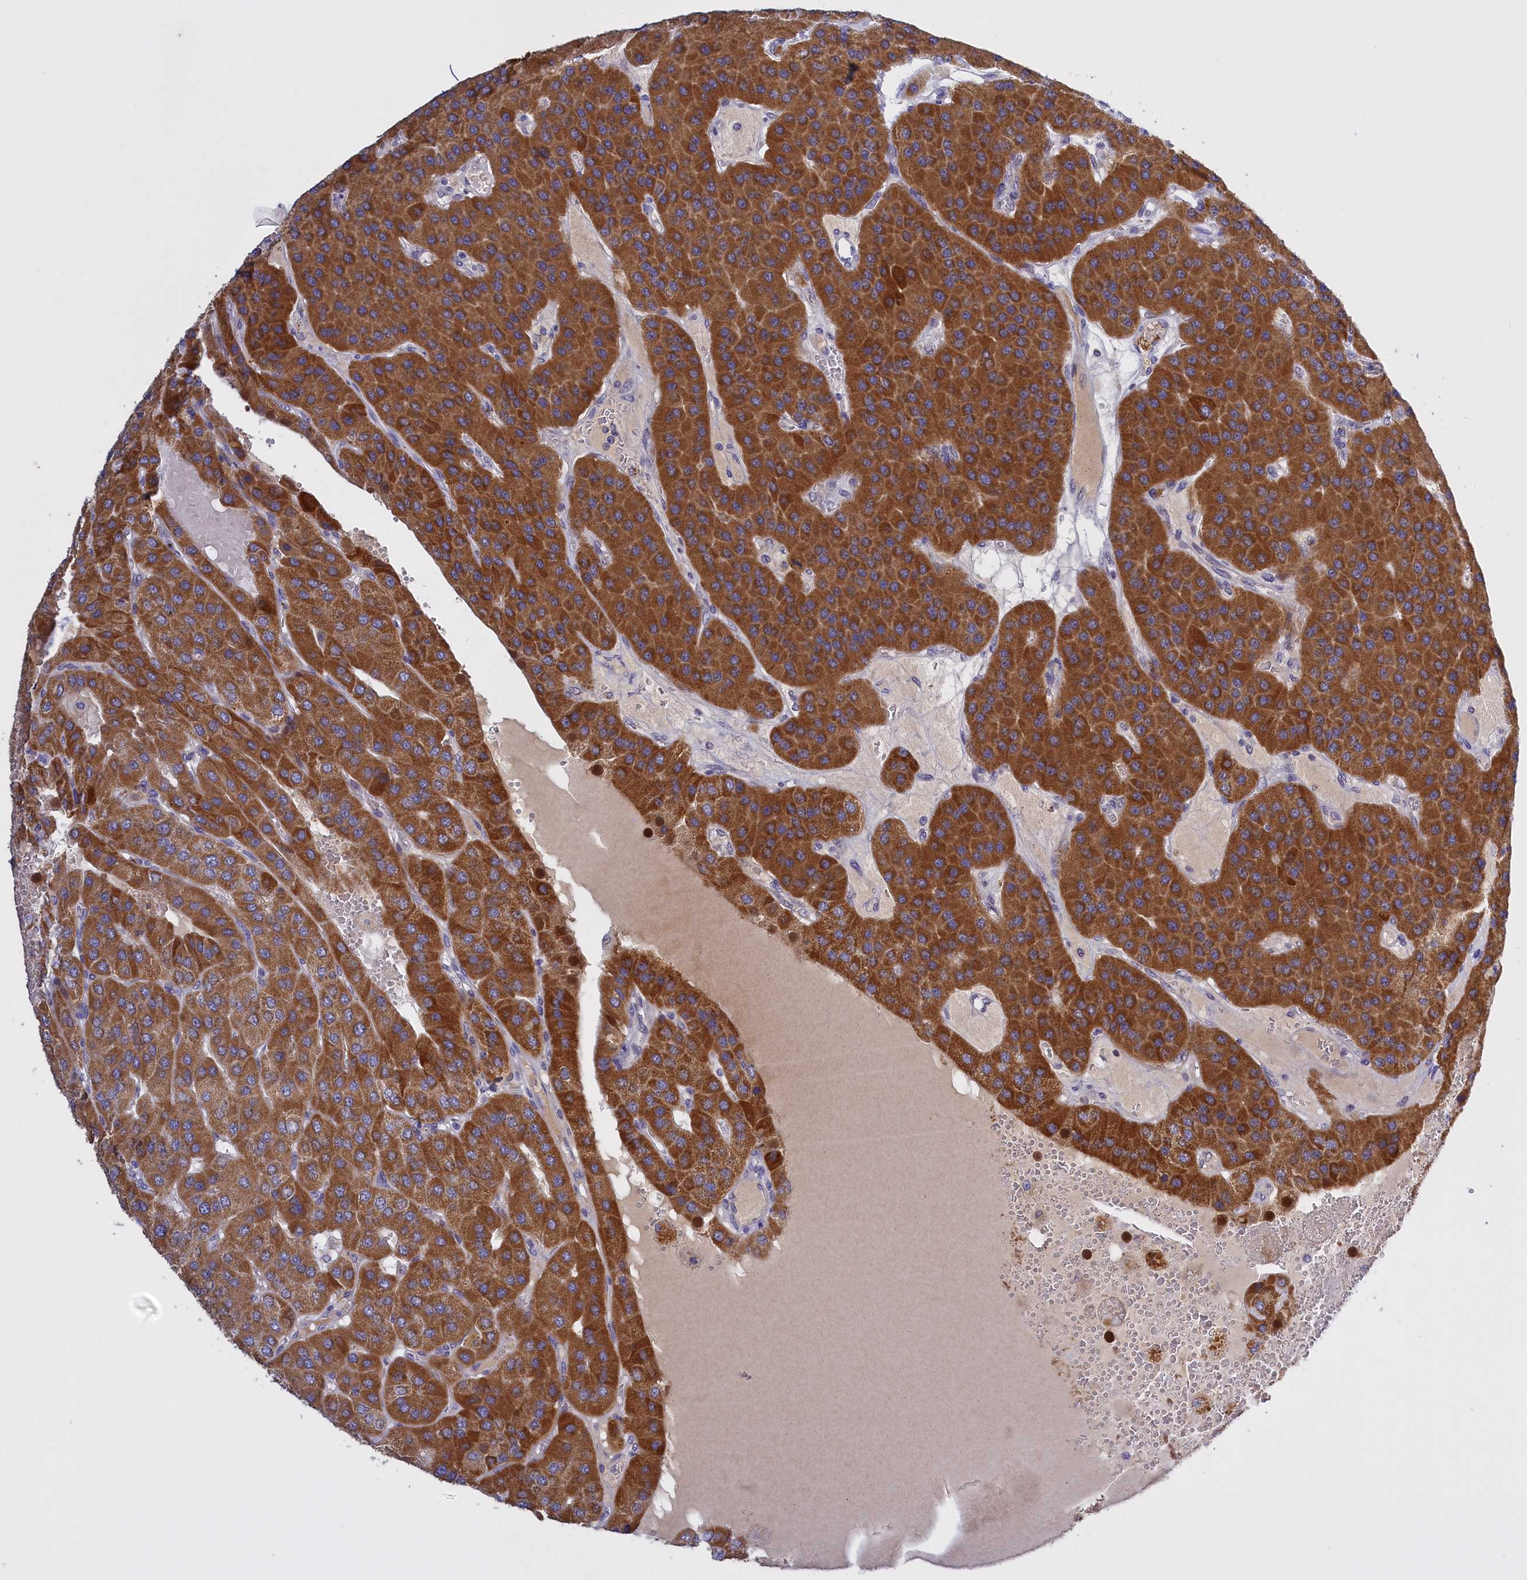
{"staining": {"intensity": "strong", "quantity": ">75%", "location": "cytoplasmic/membranous"}, "tissue": "parathyroid gland", "cell_type": "Glandular cells", "image_type": "normal", "snomed": [{"axis": "morphology", "description": "Normal tissue, NOS"}, {"axis": "morphology", "description": "Adenoma, NOS"}, {"axis": "topography", "description": "Parathyroid gland"}], "caption": "Brown immunohistochemical staining in benign human parathyroid gland reveals strong cytoplasmic/membranous expression in approximately >75% of glandular cells. Using DAB (3,3'-diaminobenzidine) (brown) and hematoxylin (blue) stains, captured at high magnification using brightfield microscopy.", "gene": "FAM149B1", "patient": {"sex": "female", "age": 86}}